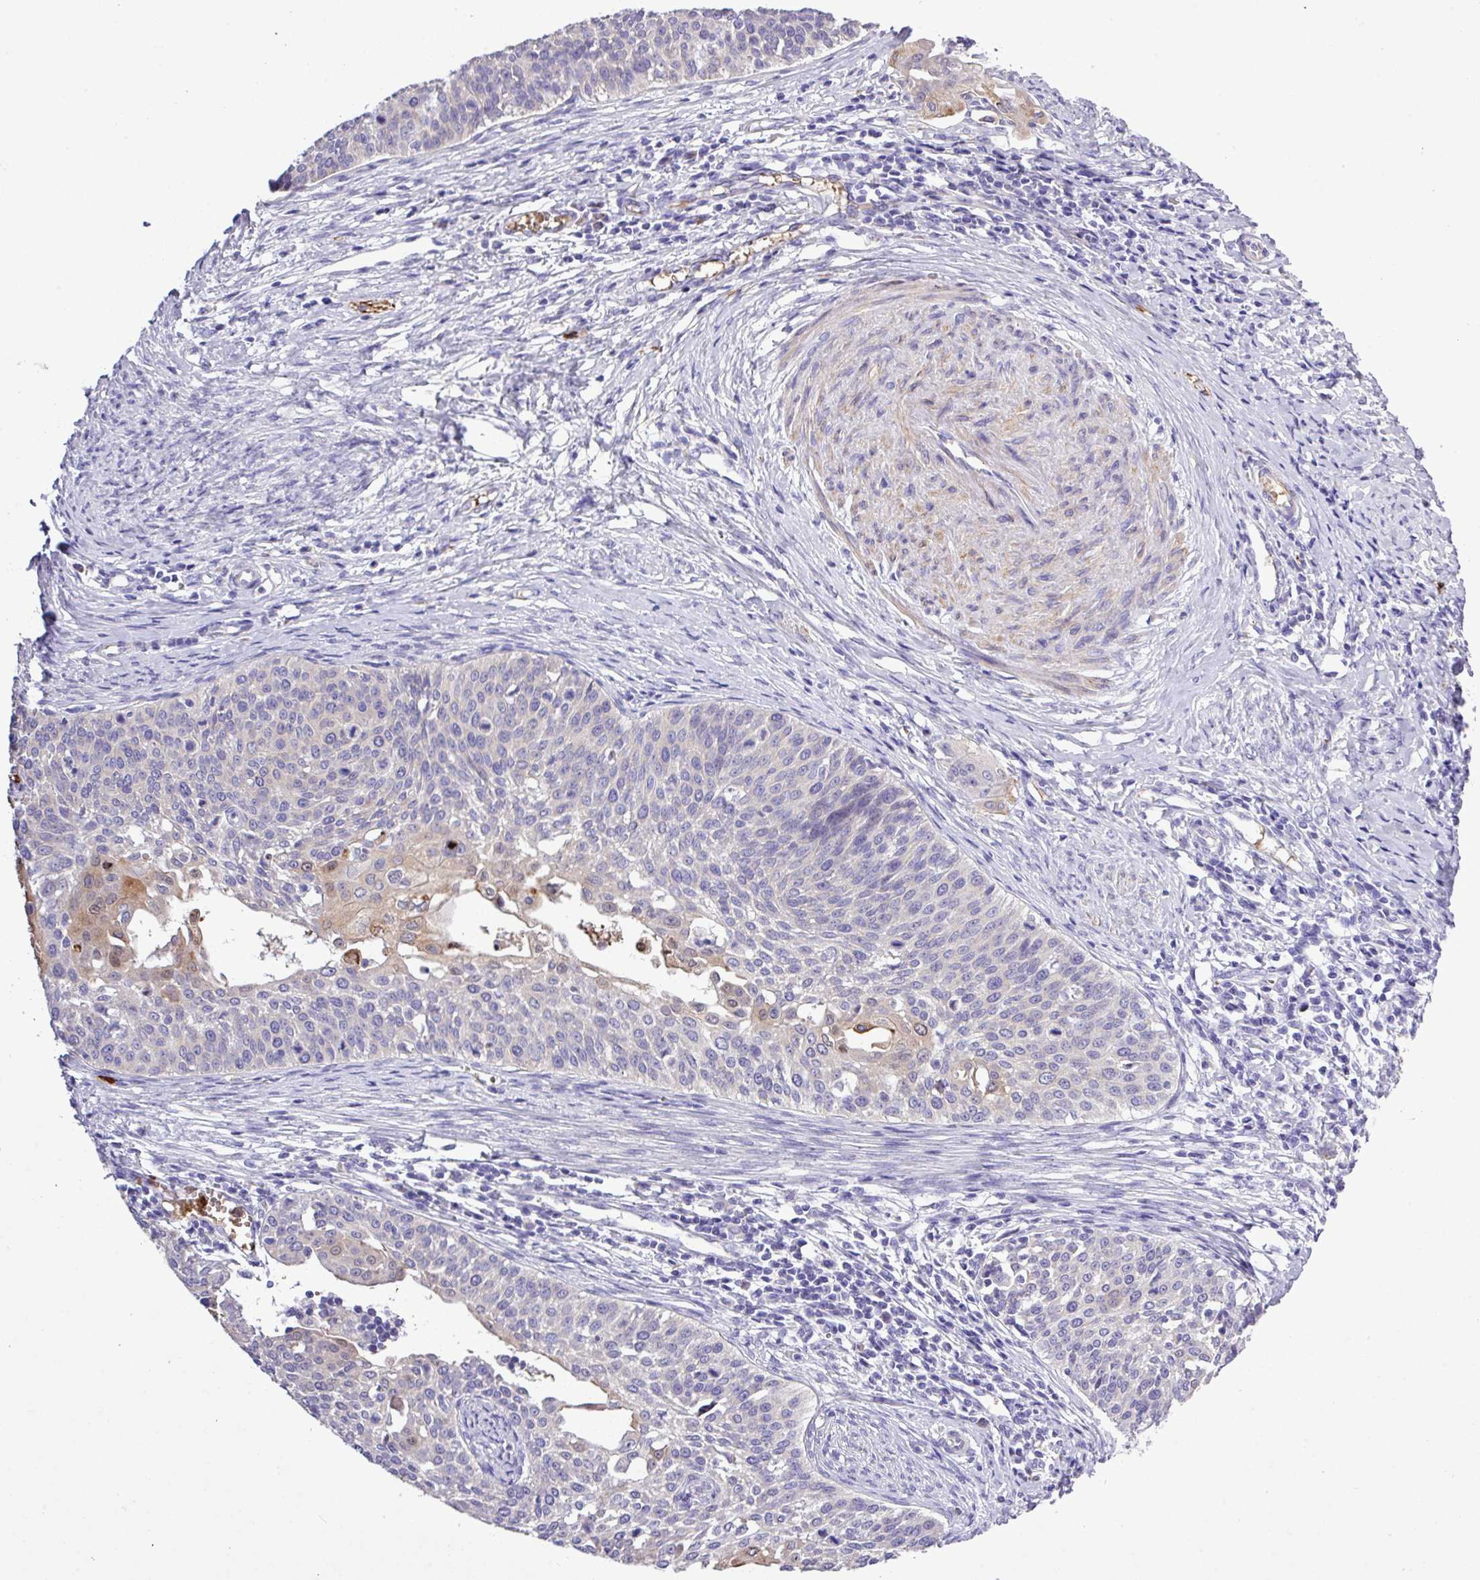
{"staining": {"intensity": "negative", "quantity": "none", "location": "none"}, "tissue": "cervical cancer", "cell_type": "Tumor cells", "image_type": "cancer", "snomed": [{"axis": "morphology", "description": "Squamous cell carcinoma, NOS"}, {"axis": "topography", "description": "Cervix"}], "caption": "The micrograph reveals no staining of tumor cells in cervical squamous cell carcinoma.", "gene": "MGAT4B", "patient": {"sex": "female", "age": 44}}